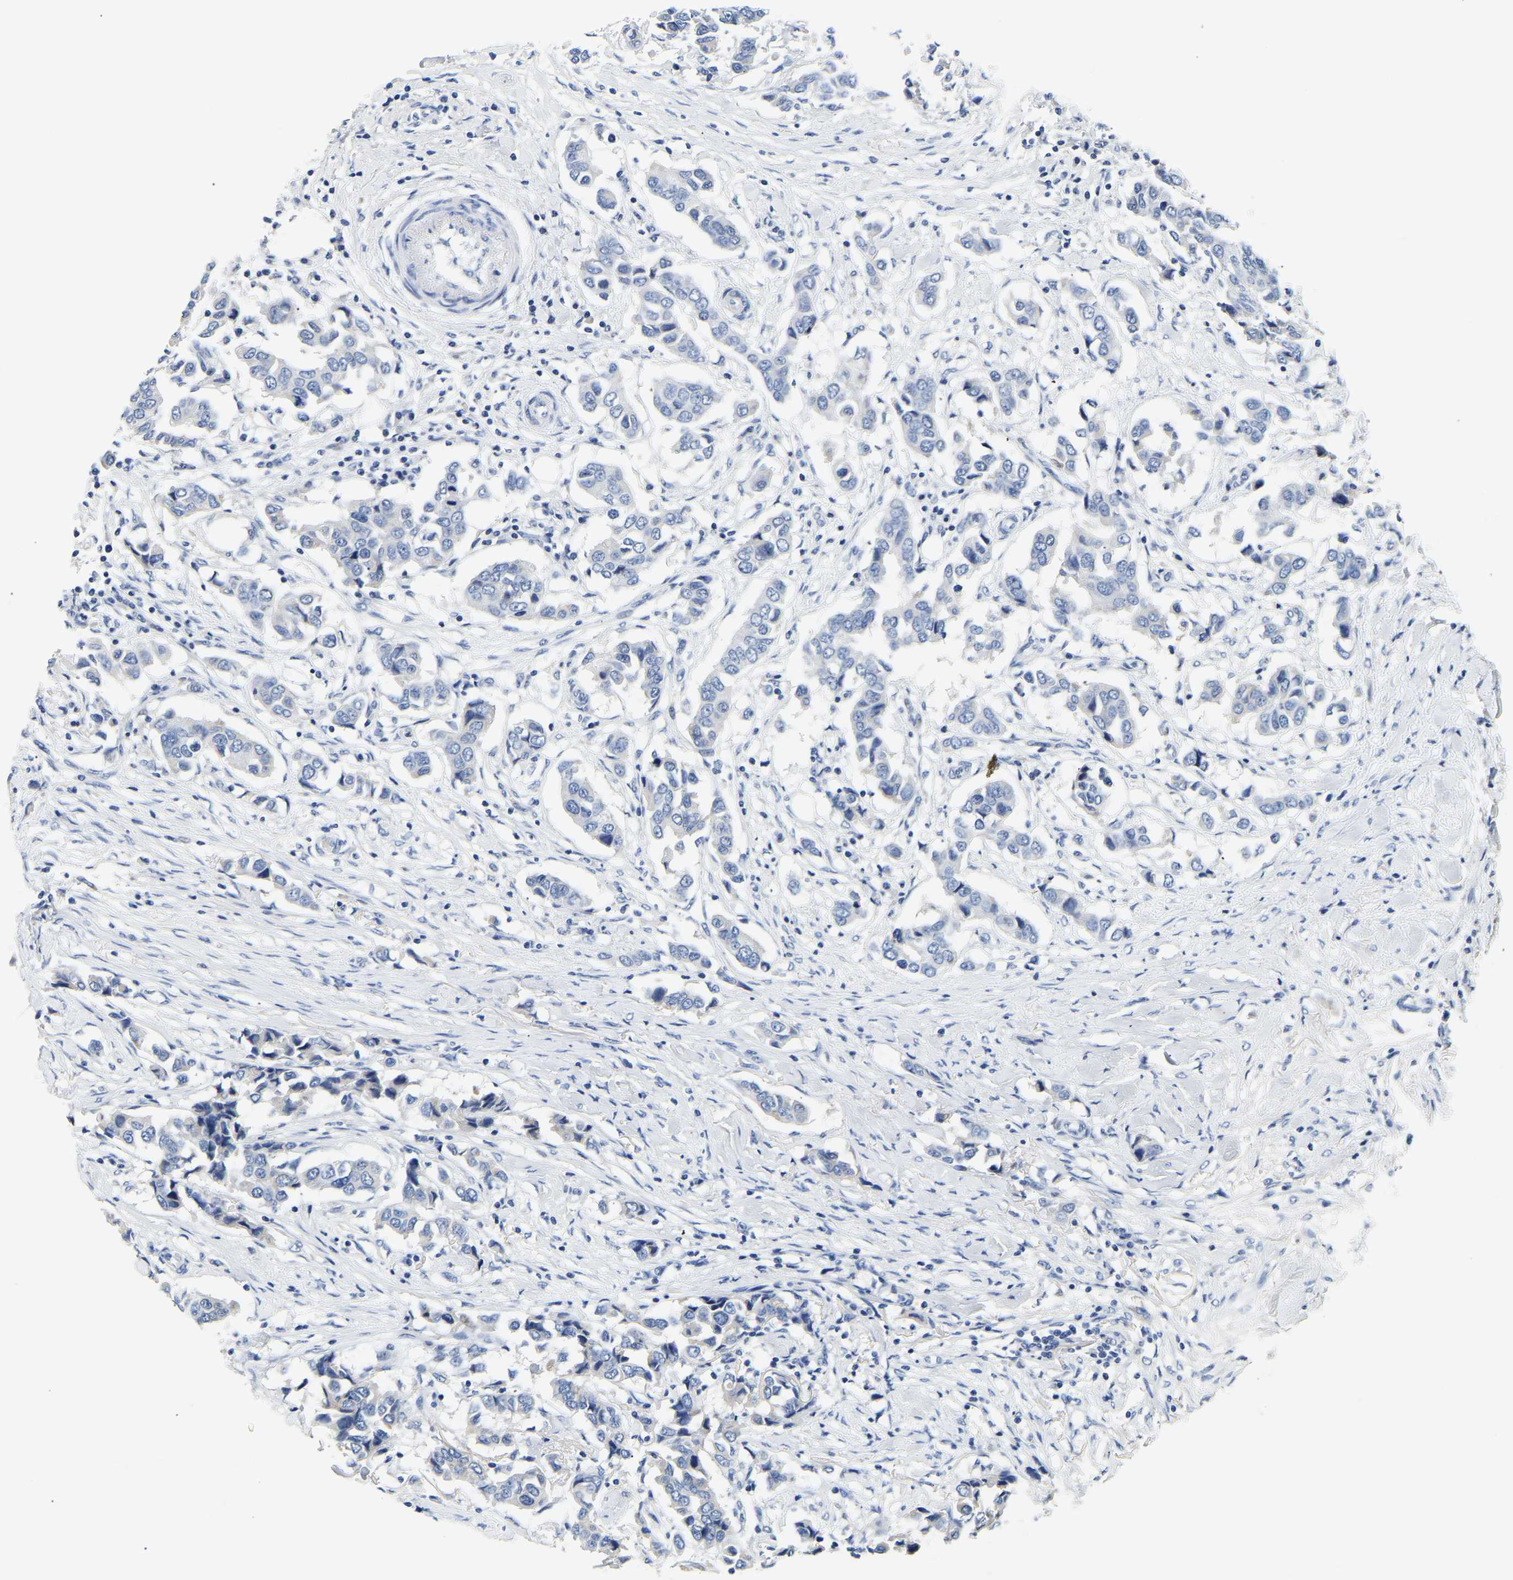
{"staining": {"intensity": "negative", "quantity": "none", "location": "none"}, "tissue": "breast cancer", "cell_type": "Tumor cells", "image_type": "cancer", "snomed": [{"axis": "morphology", "description": "Duct carcinoma"}, {"axis": "topography", "description": "Breast"}], "caption": "IHC image of human infiltrating ductal carcinoma (breast) stained for a protein (brown), which demonstrates no staining in tumor cells.", "gene": "PCK2", "patient": {"sex": "female", "age": 80}}